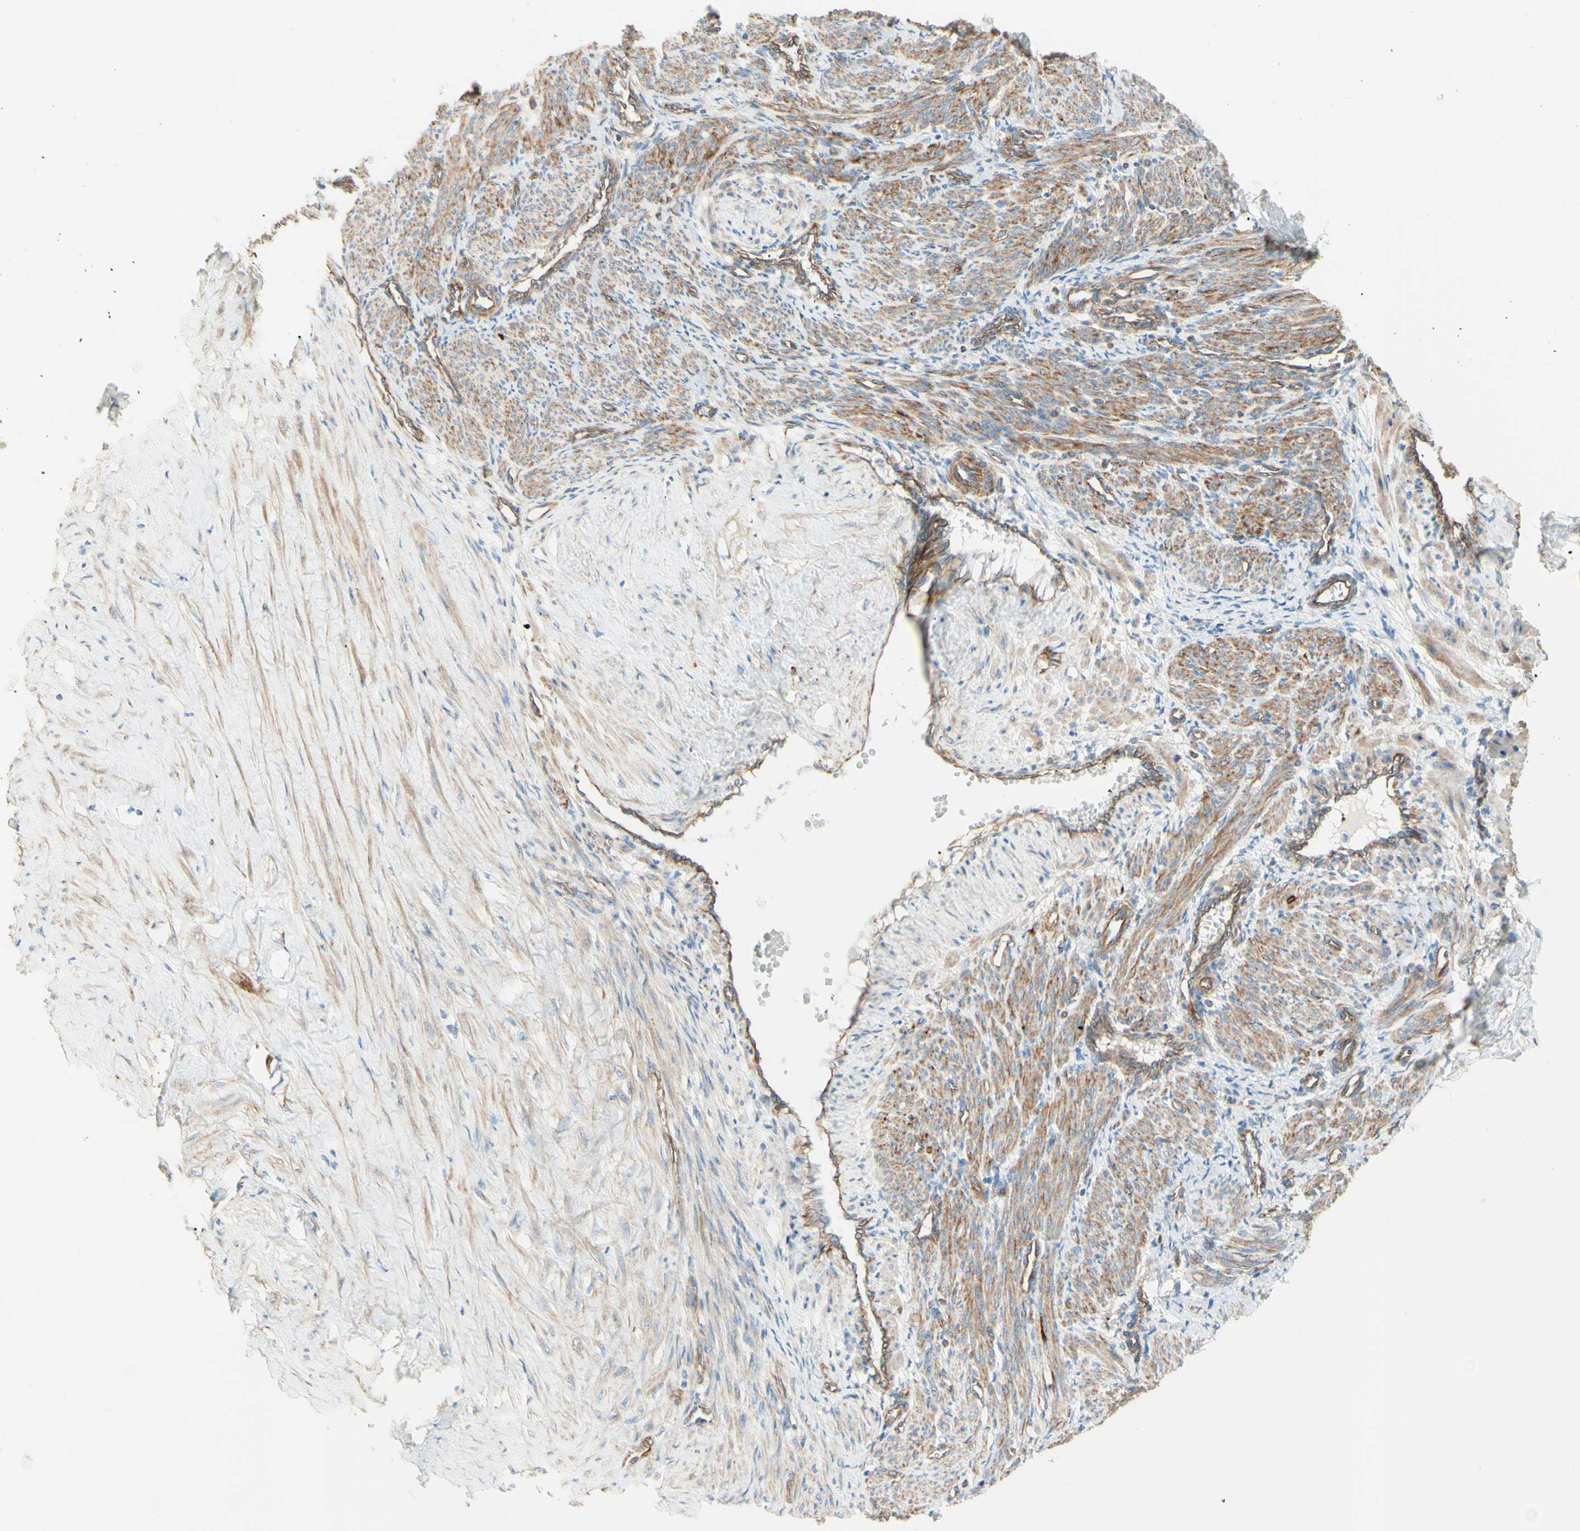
{"staining": {"intensity": "moderate", "quantity": "25%-75%", "location": "cytoplasmic/membranous"}, "tissue": "smooth muscle", "cell_type": "Smooth muscle cells", "image_type": "normal", "snomed": [{"axis": "morphology", "description": "Normal tissue, NOS"}, {"axis": "topography", "description": "Endometrium"}], "caption": "Moderate cytoplasmic/membranous protein positivity is appreciated in approximately 25%-75% of smooth muscle cells in smooth muscle.", "gene": "ENDOD1", "patient": {"sex": "female", "age": 33}}